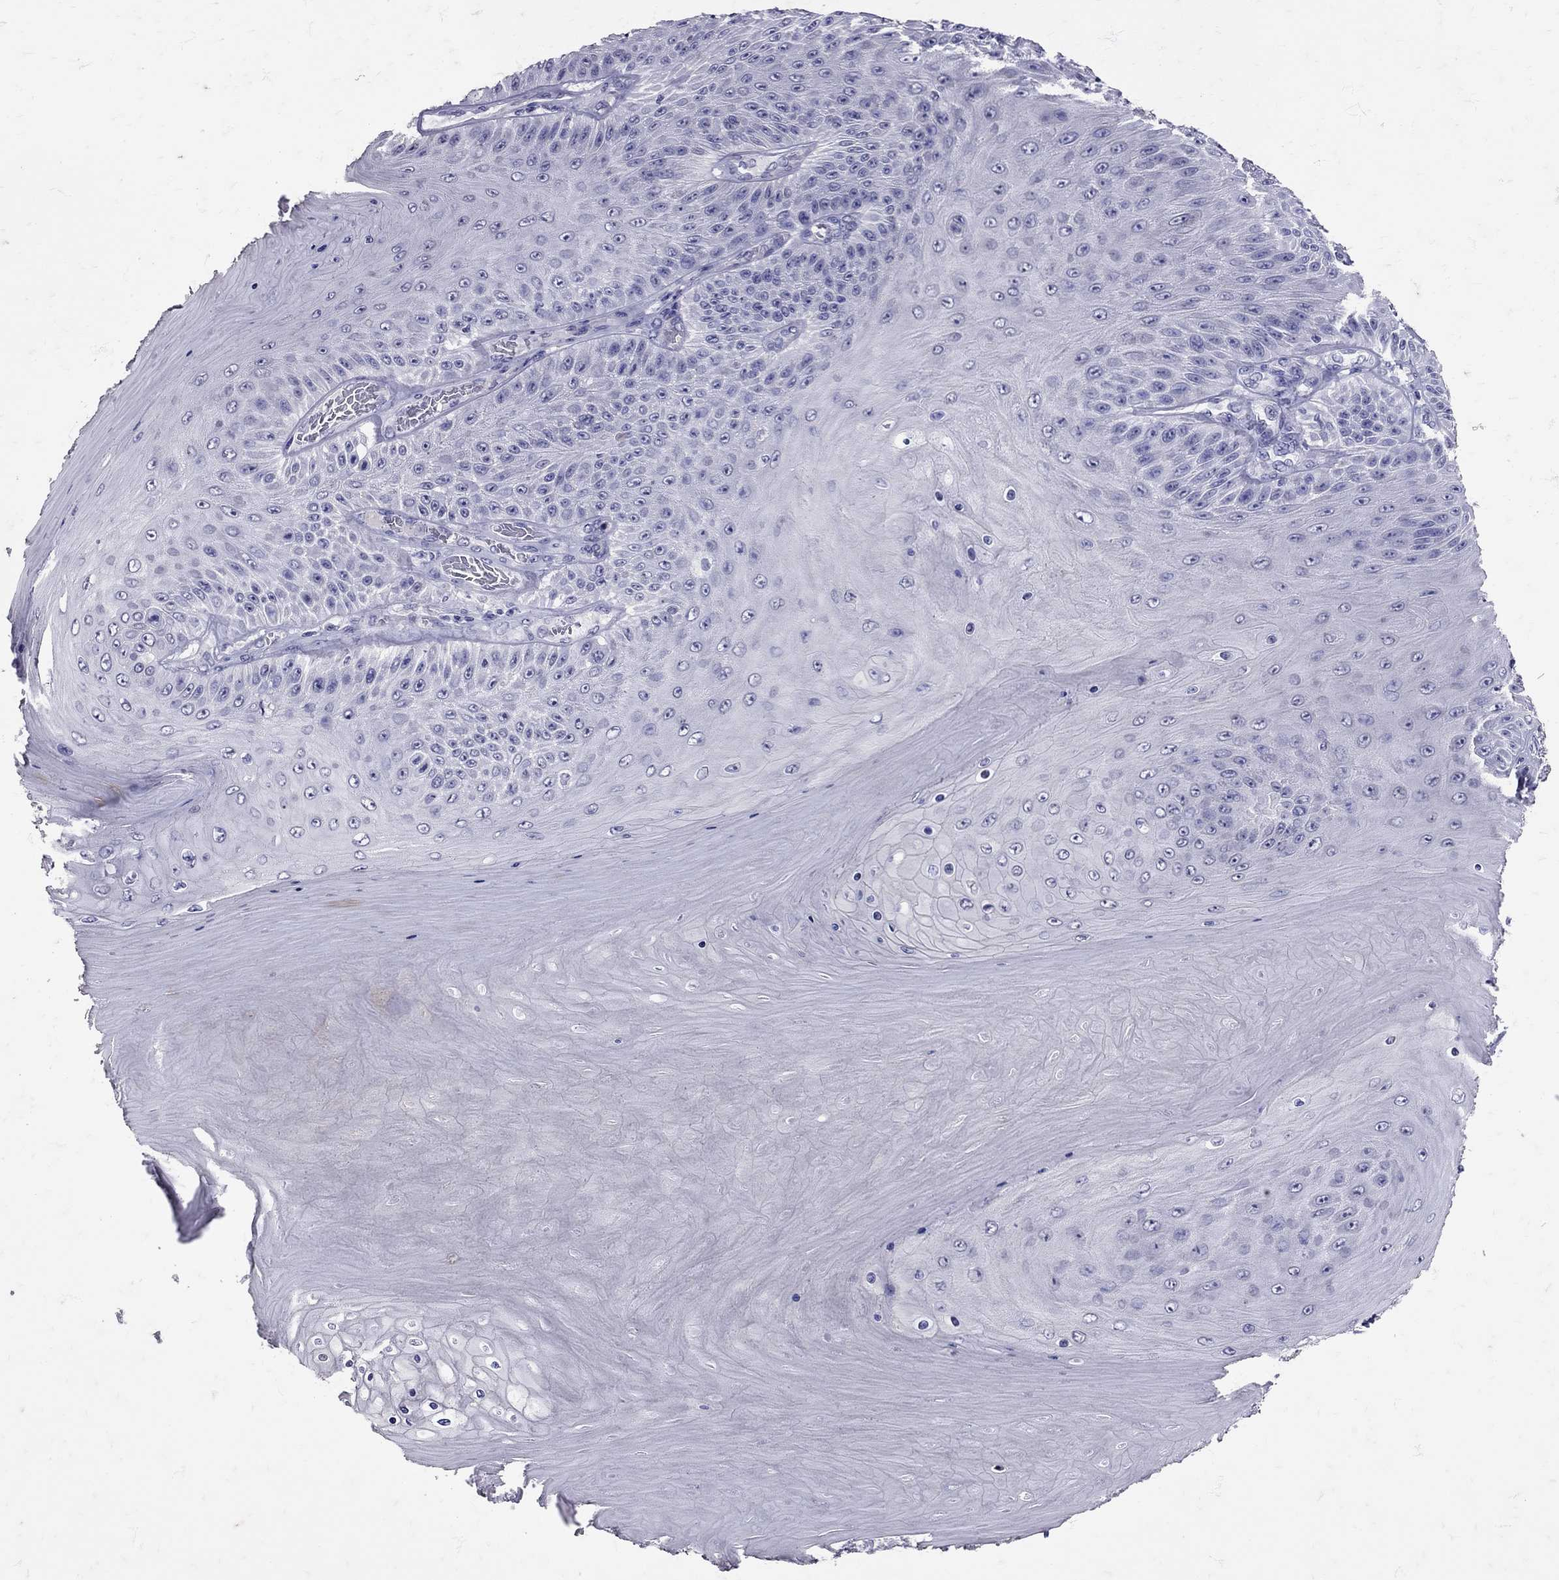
{"staining": {"intensity": "negative", "quantity": "none", "location": "none"}, "tissue": "skin cancer", "cell_type": "Tumor cells", "image_type": "cancer", "snomed": [{"axis": "morphology", "description": "Squamous cell carcinoma, NOS"}, {"axis": "topography", "description": "Skin"}], "caption": "Immunohistochemical staining of skin cancer exhibits no significant expression in tumor cells.", "gene": "SST", "patient": {"sex": "male", "age": 62}}